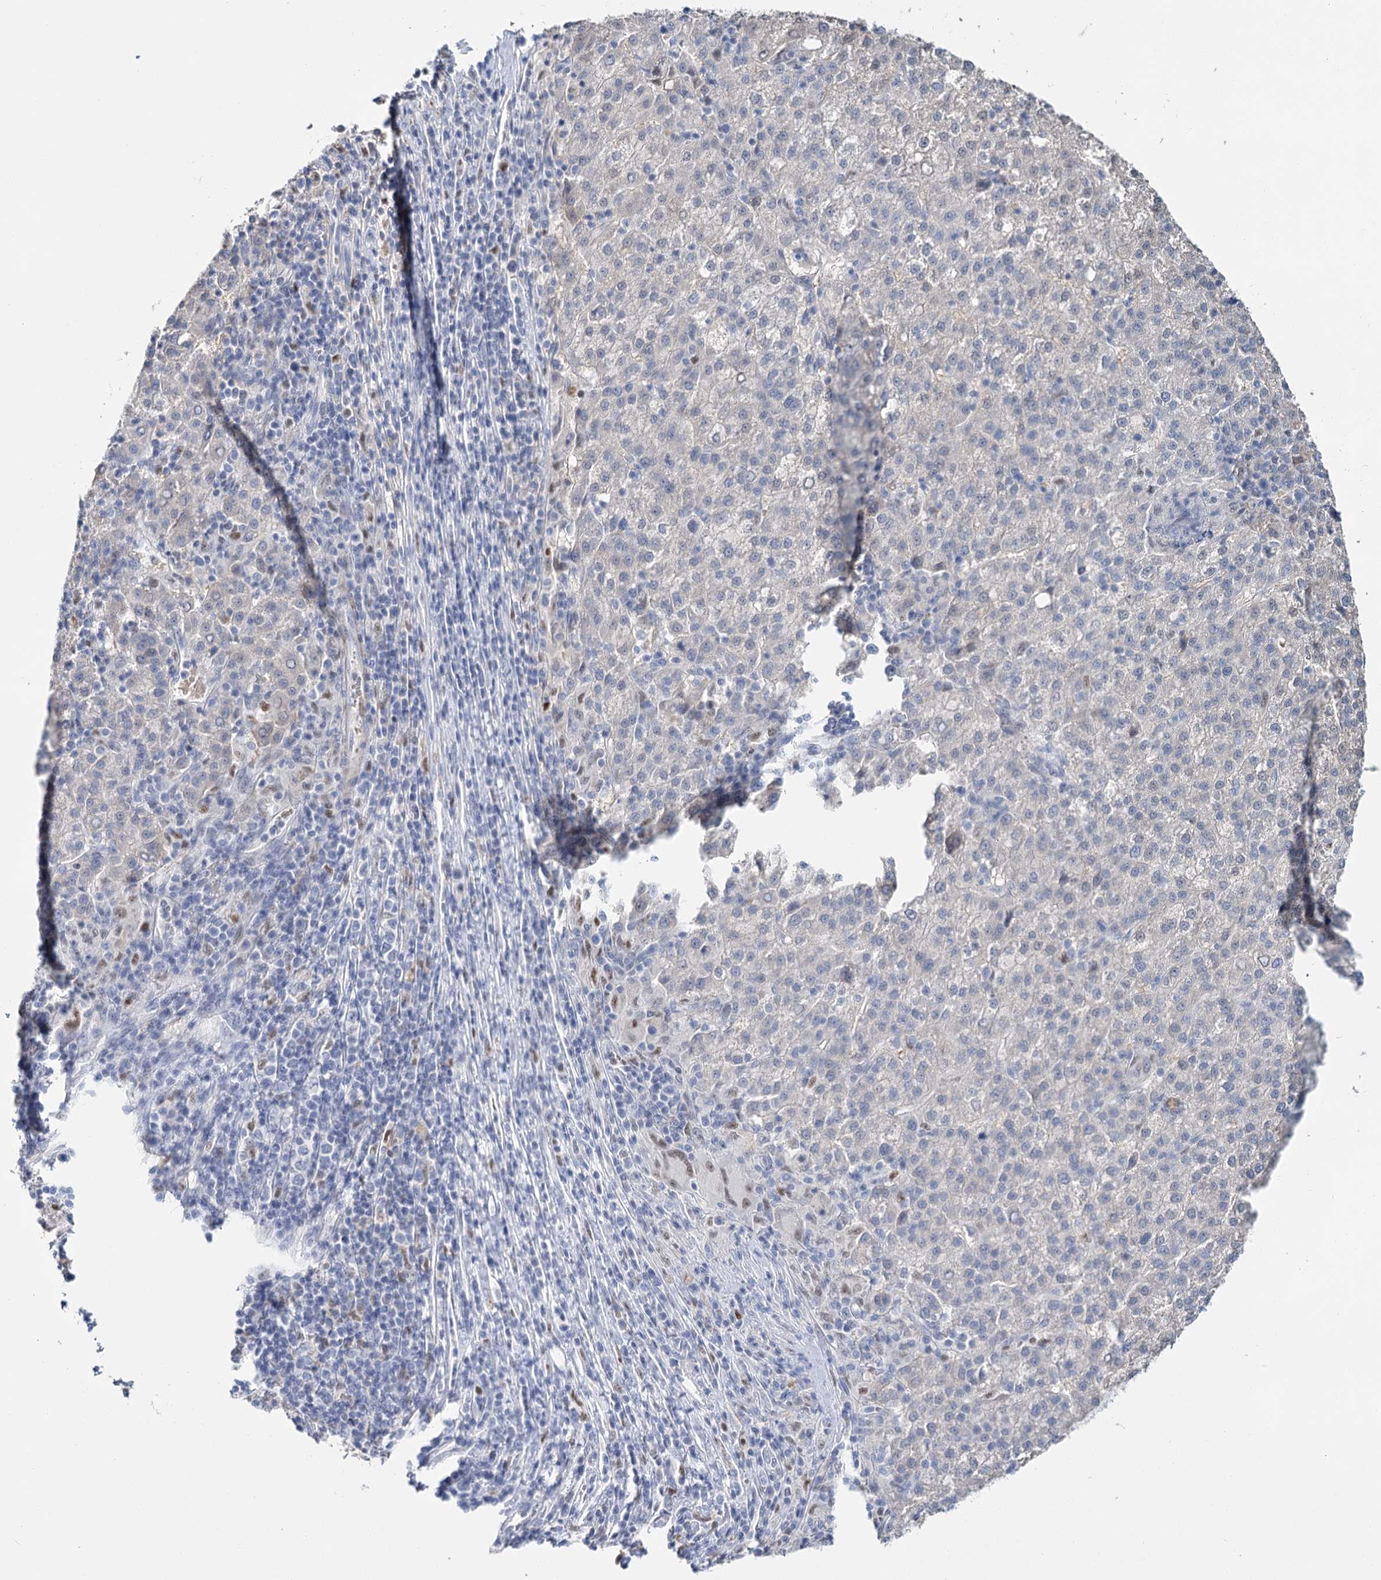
{"staining": {"intensity": "negative", "quantity": "none", "location": "none"}, "tissue": "liver cancer", "cell_type": "Tumor cells", "image_type": "cancer", "snomed": [{"axis": "morphology", "description": "Carcinoma, Hepatocellular, NOS"}, {"axis": "topography", "description": "Liver"}], "caption": "IHC histopathology image of human liver hepatocellular carcinoma stained for a protein (brown), which displays no staining in tumor cells.", "gene": "IGSF3", "patient": {"sex": "female", "age": 58}}